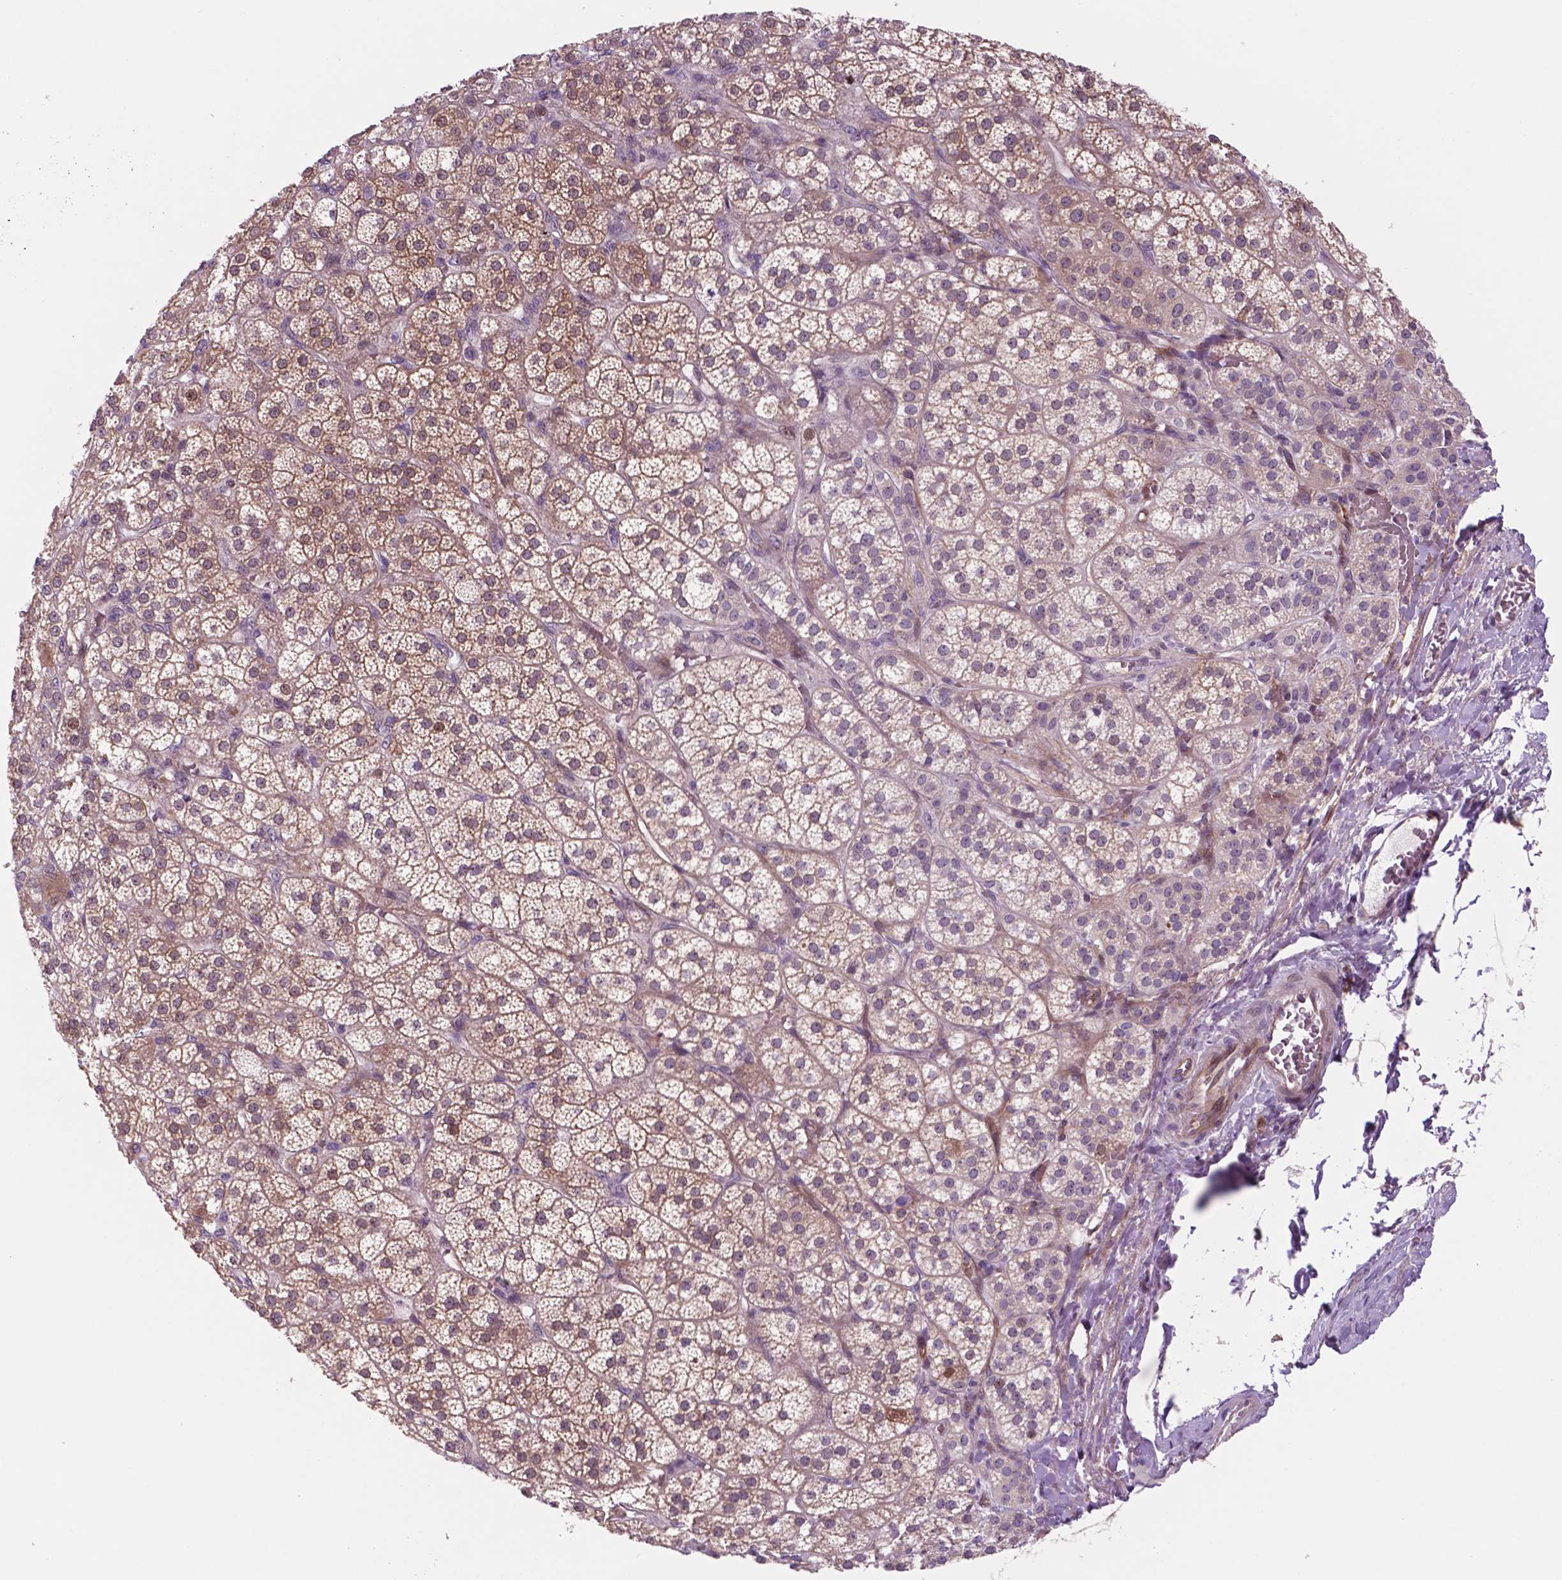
{"staining": {"intensity": "moderate", "quantity": ">75%", "location": "cytoplasmic/membranous,nuclear"}, "tissue": "adrenal gland", "cell_type": "Glandular cells", "image_type": "normal", "snomed": [{"axis": "morphology", "description": "Normal tissue, NOS"}, {"axis": "topography", "description": "Adrenal gland"}], "caption": "About >75% of glandular cells in benign adrenal gland reveal moderate cytoplasmic/membranous,nuclear protein staining as visualized by brown immunohistochemical staining.", "gene": "RND3", "patient": {"sex": "female", "age": 60}}